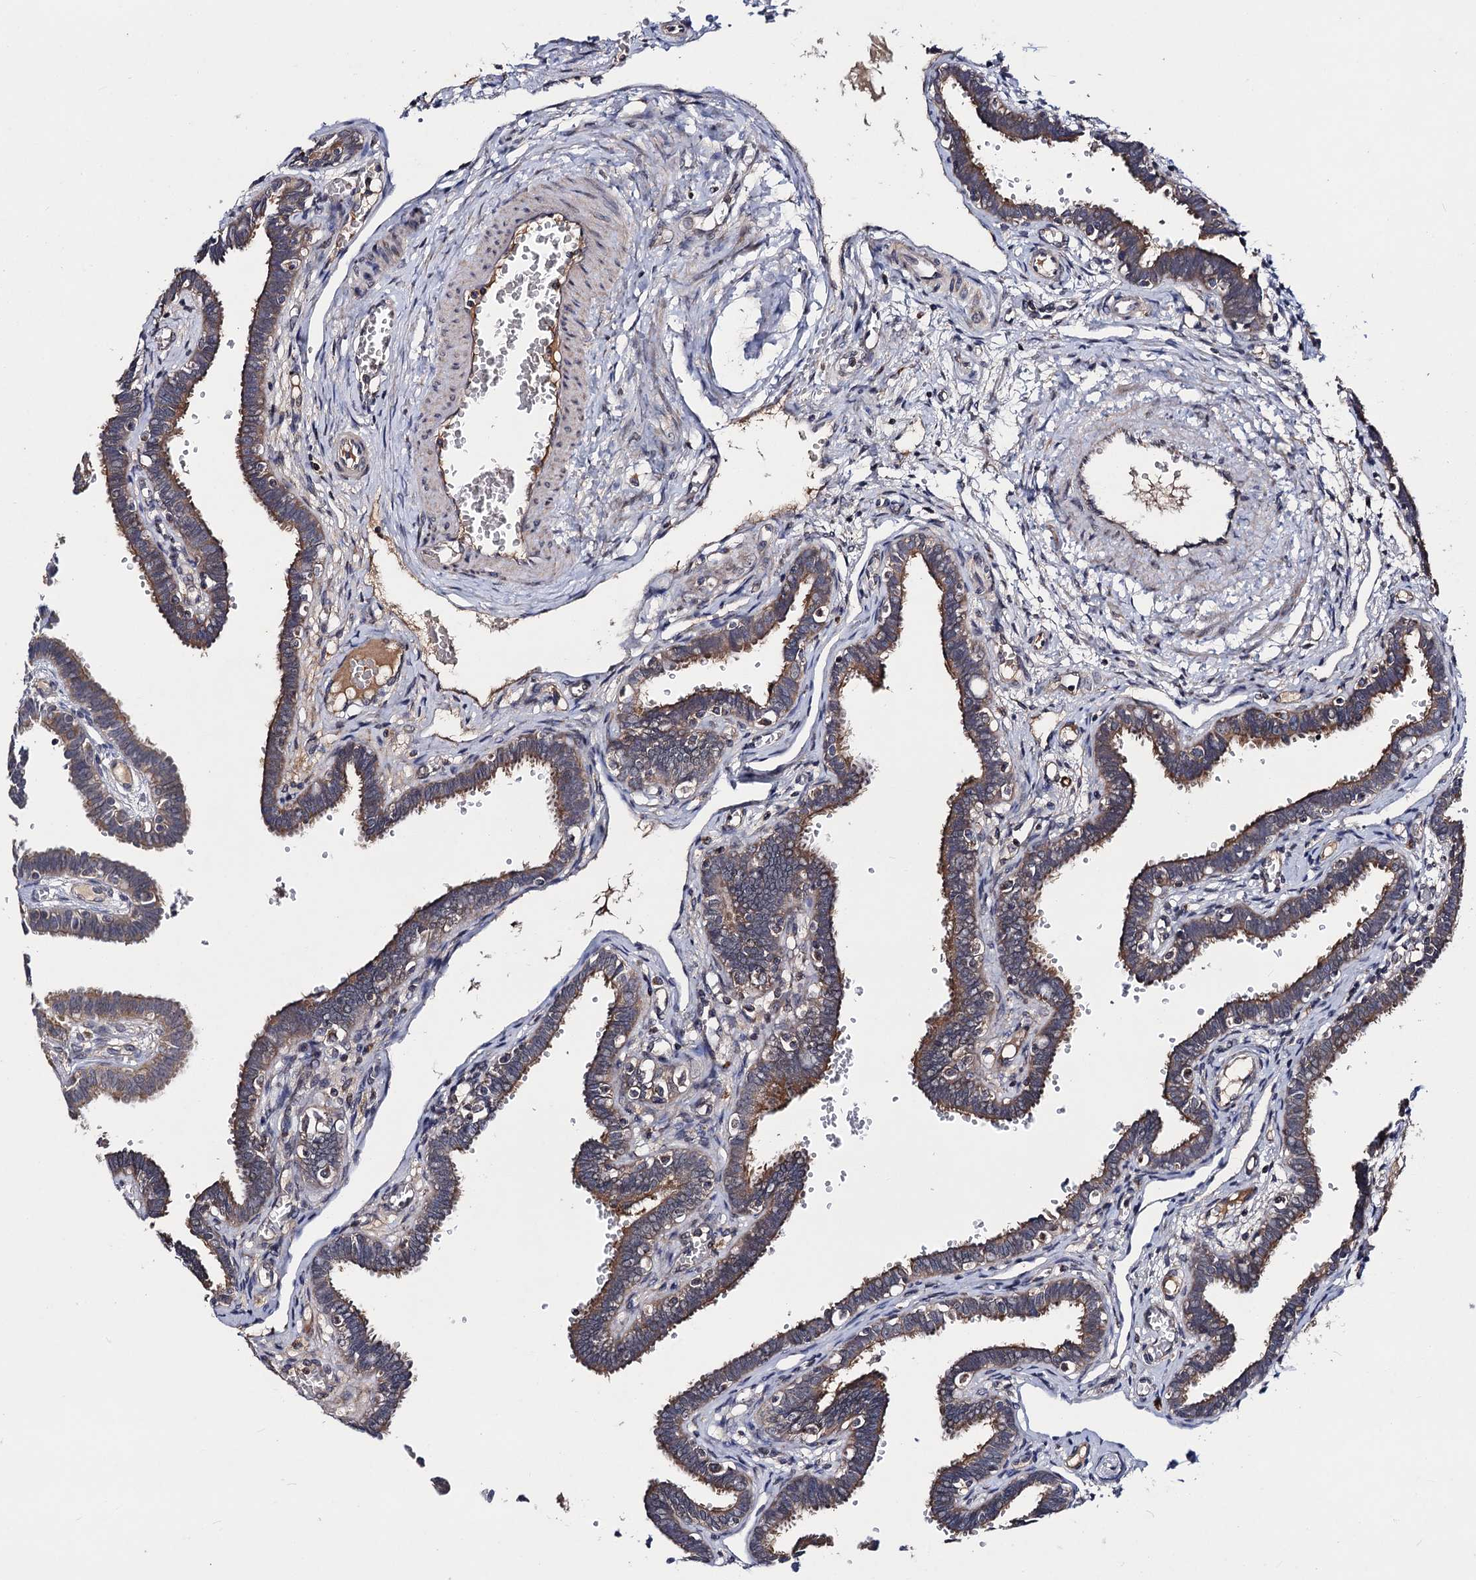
{"staining": {"intensity": "moderate", "quantity": "25%-75%", "location": "cytoplasmic/membranous"}, "tissue": "fallopian tube", "cell_type": "Glandular cells", "image_type": "normal", "snomed": [{"axis": "morphology", "description": "Normal tissue, NOS"}, {"axis": "topography", "description": "Fallopian tube"}, {"axis": "topography", "description": "Placenta"}], "caption": "Fallopian tube was stained to show a protein in brown. There is medium levels of moderate cytoplasmic/membranous expression in approximately 25%-75% of glandular cells.", "gene": "VPS37D", "patient": {"sex": "female", "age": 32}}